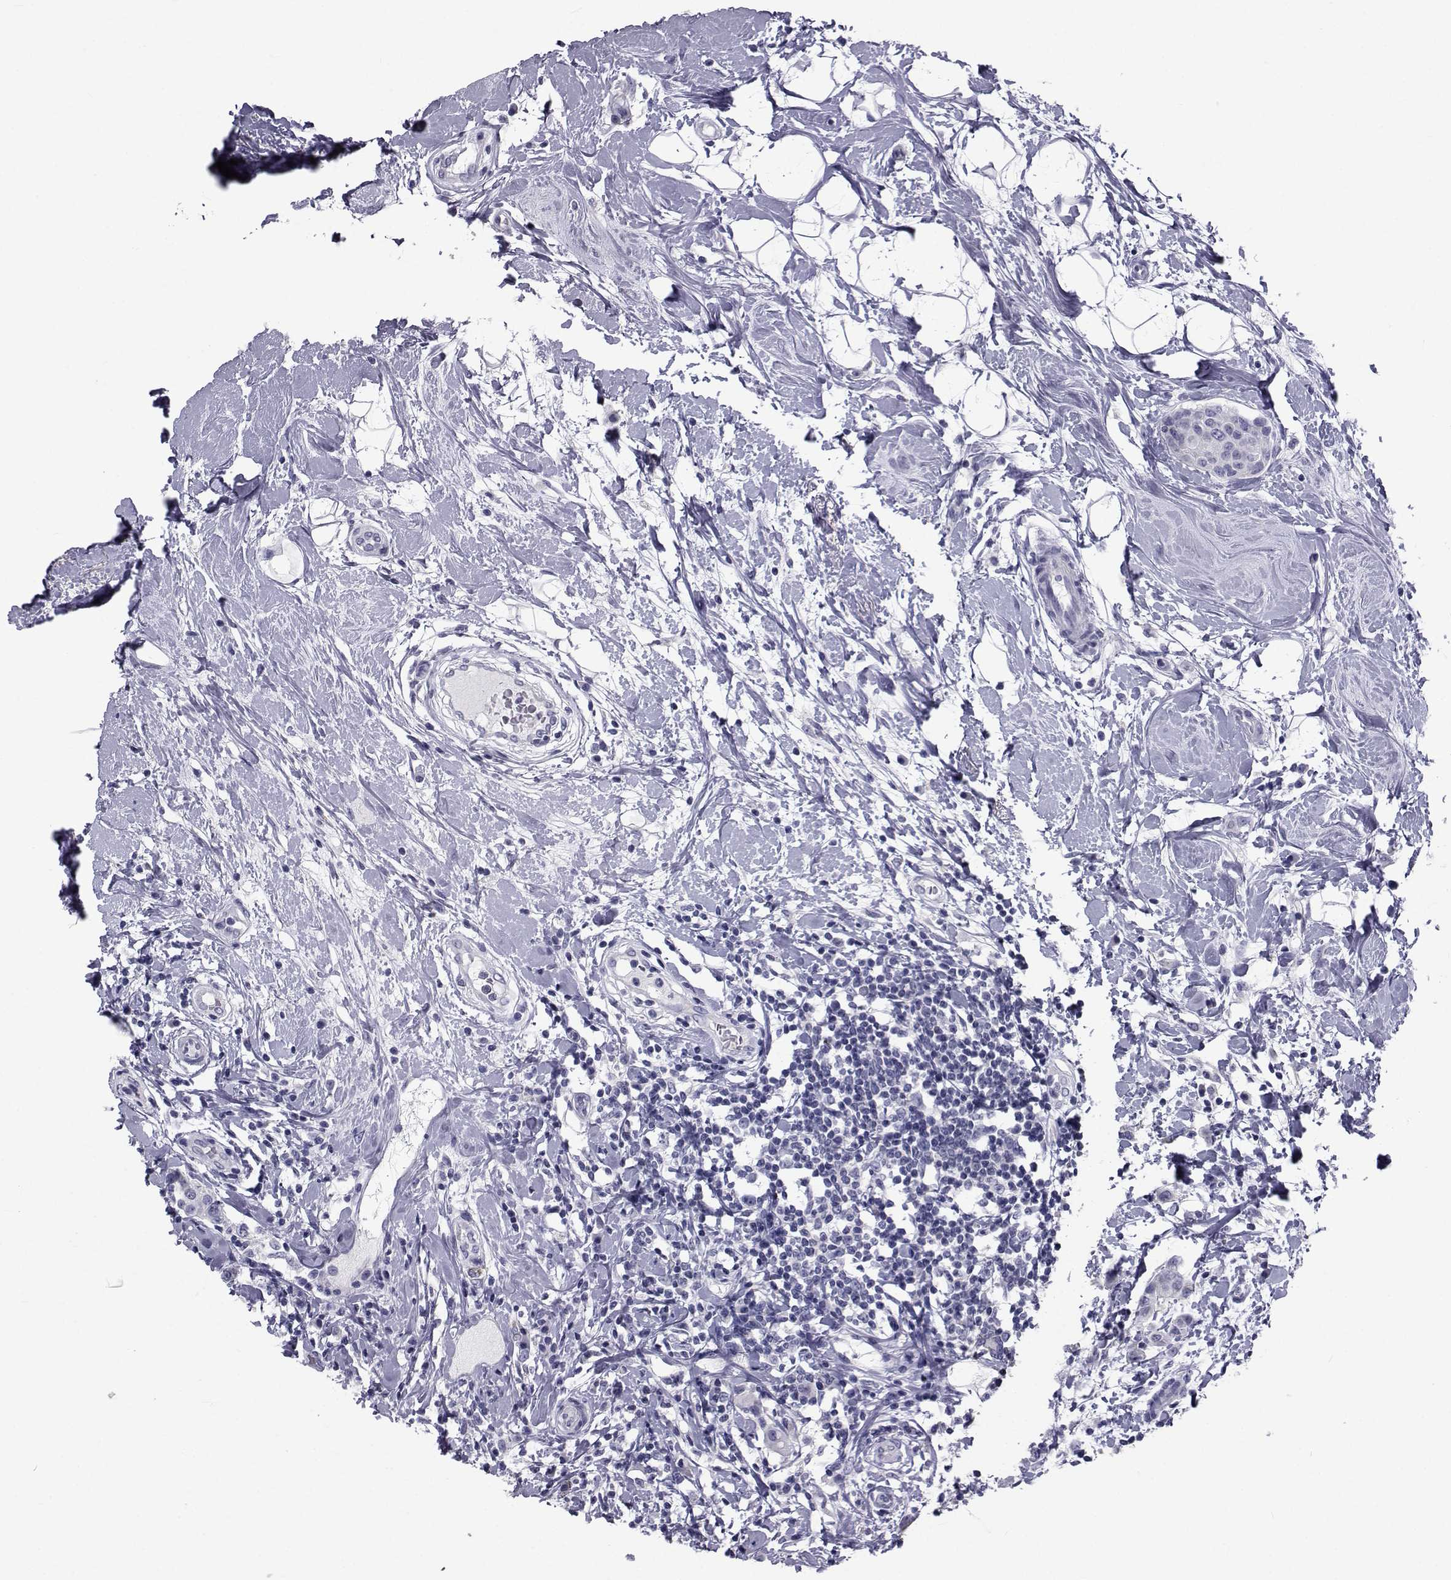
{"staining": {"intensity": "negative", "quantity": "none", "location": "none"}, "tissue": "breast cancer", "cell_type": "Tumor cells", "image_type": "cancer", "snomed": [{"axis": "morphology", "description": "Duct carcinoma"}, {"axis": "topography", "description": "Breast"}], "caption": "Immunohistochemical staining of human invasive ductal carcinoma (breast) displays no significant staining in tumor cells. Brightfield microscopy of IHC stained with DAB (brown) and hematoxylin (blue), captured at high magnification.", "gene": "FDXR", "patient": {"sex": "female", "age": 27}}